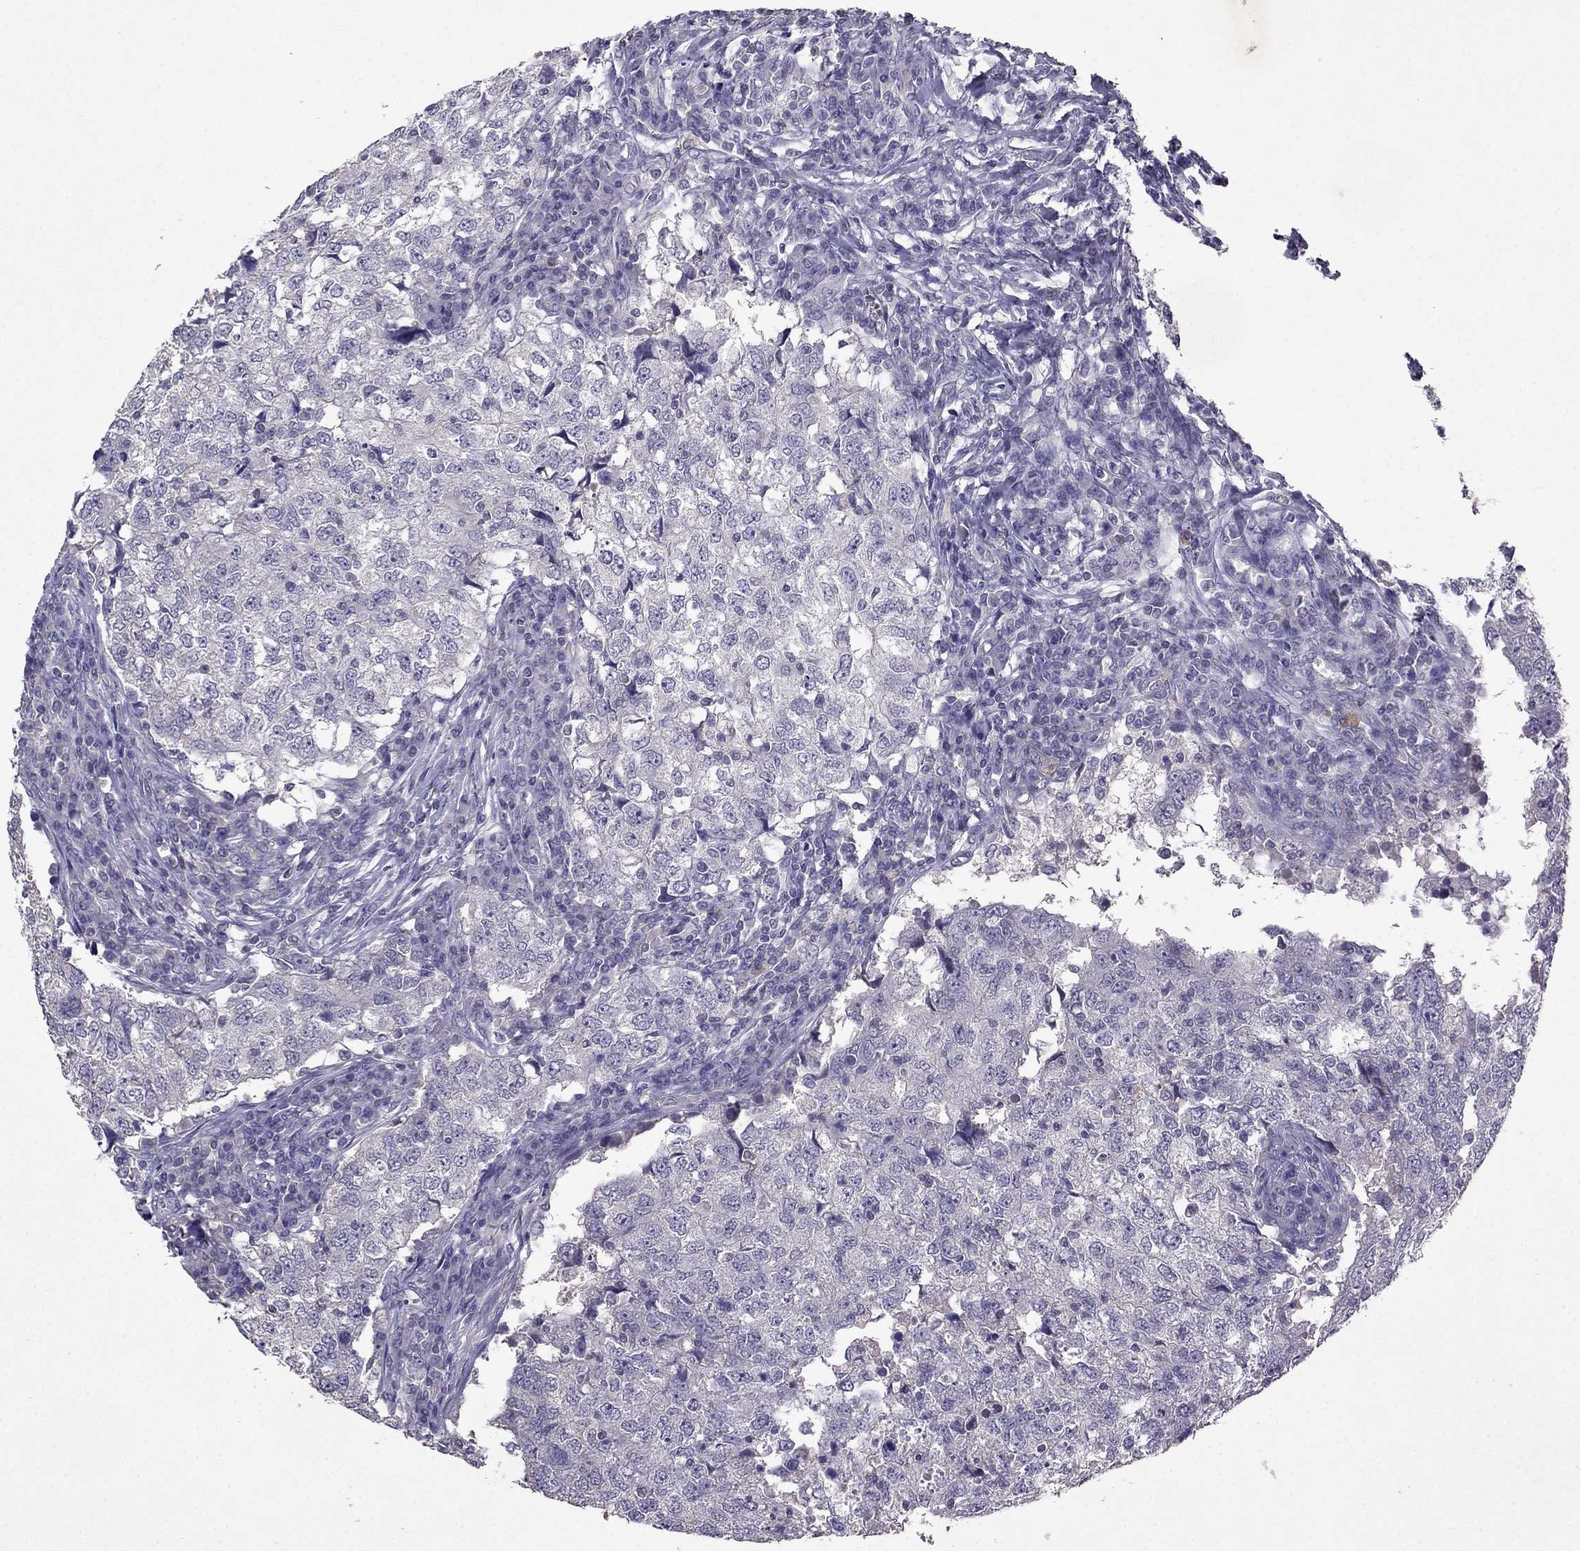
{"staining": {"intensity": "negative", "quantity": "none", "location": "none"}, "tissue": "breast cancer", "cell_type": "Tumor cells", "image_type": "cancer", "snomed": [{"axis": "morphology", "description": "Duct carcinoma"}, {"axis": "topography", "description": "Breast"}], "caption": "Photomicrograph shows no significant protein expression in tumor cells of breast intraductal carcinoma.", "gene": "RFLNB", "patient": {"sex": "female", "age": 30}}